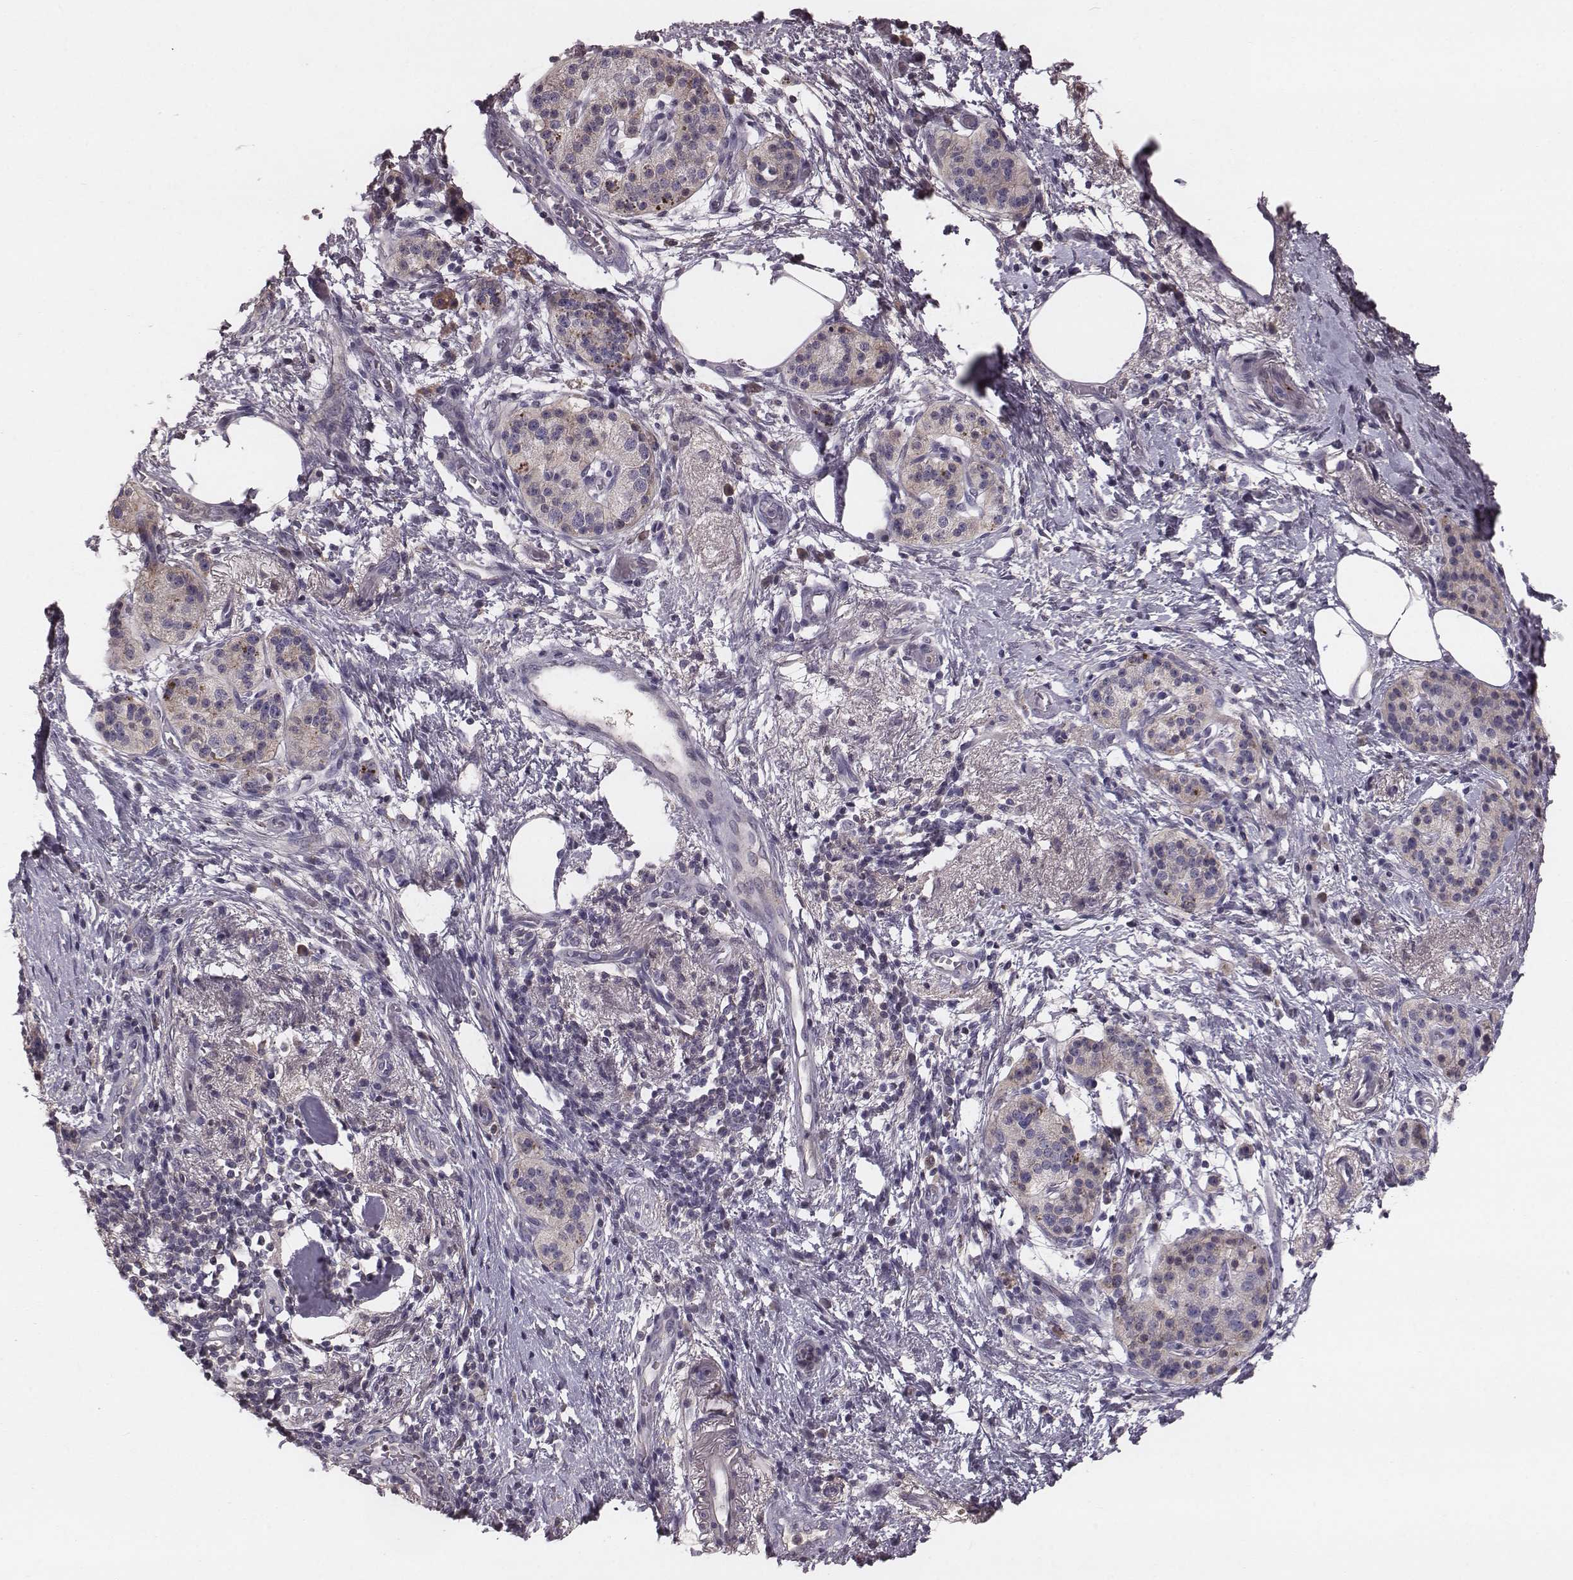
{"staining": {"intensity": "negative", "quantity": "none", "location": "none"}, "tissue": "pancreatic cancer", "cell_type": "Tumor cells", "image_type": "cancer", "snomed": [{"axis": "morphology", "description": "Adenocarcinoma, NOS"}, {"axis": "topography", "description": "Pancreas"}], "caption": "DAB immunohistochemical staining of human pancreatic cancer (adenocarcinoma) demonstrates no significant staining in tumor cells.", "gene": "SMIM24", "patient": {"sex": "female", "age": 72}}